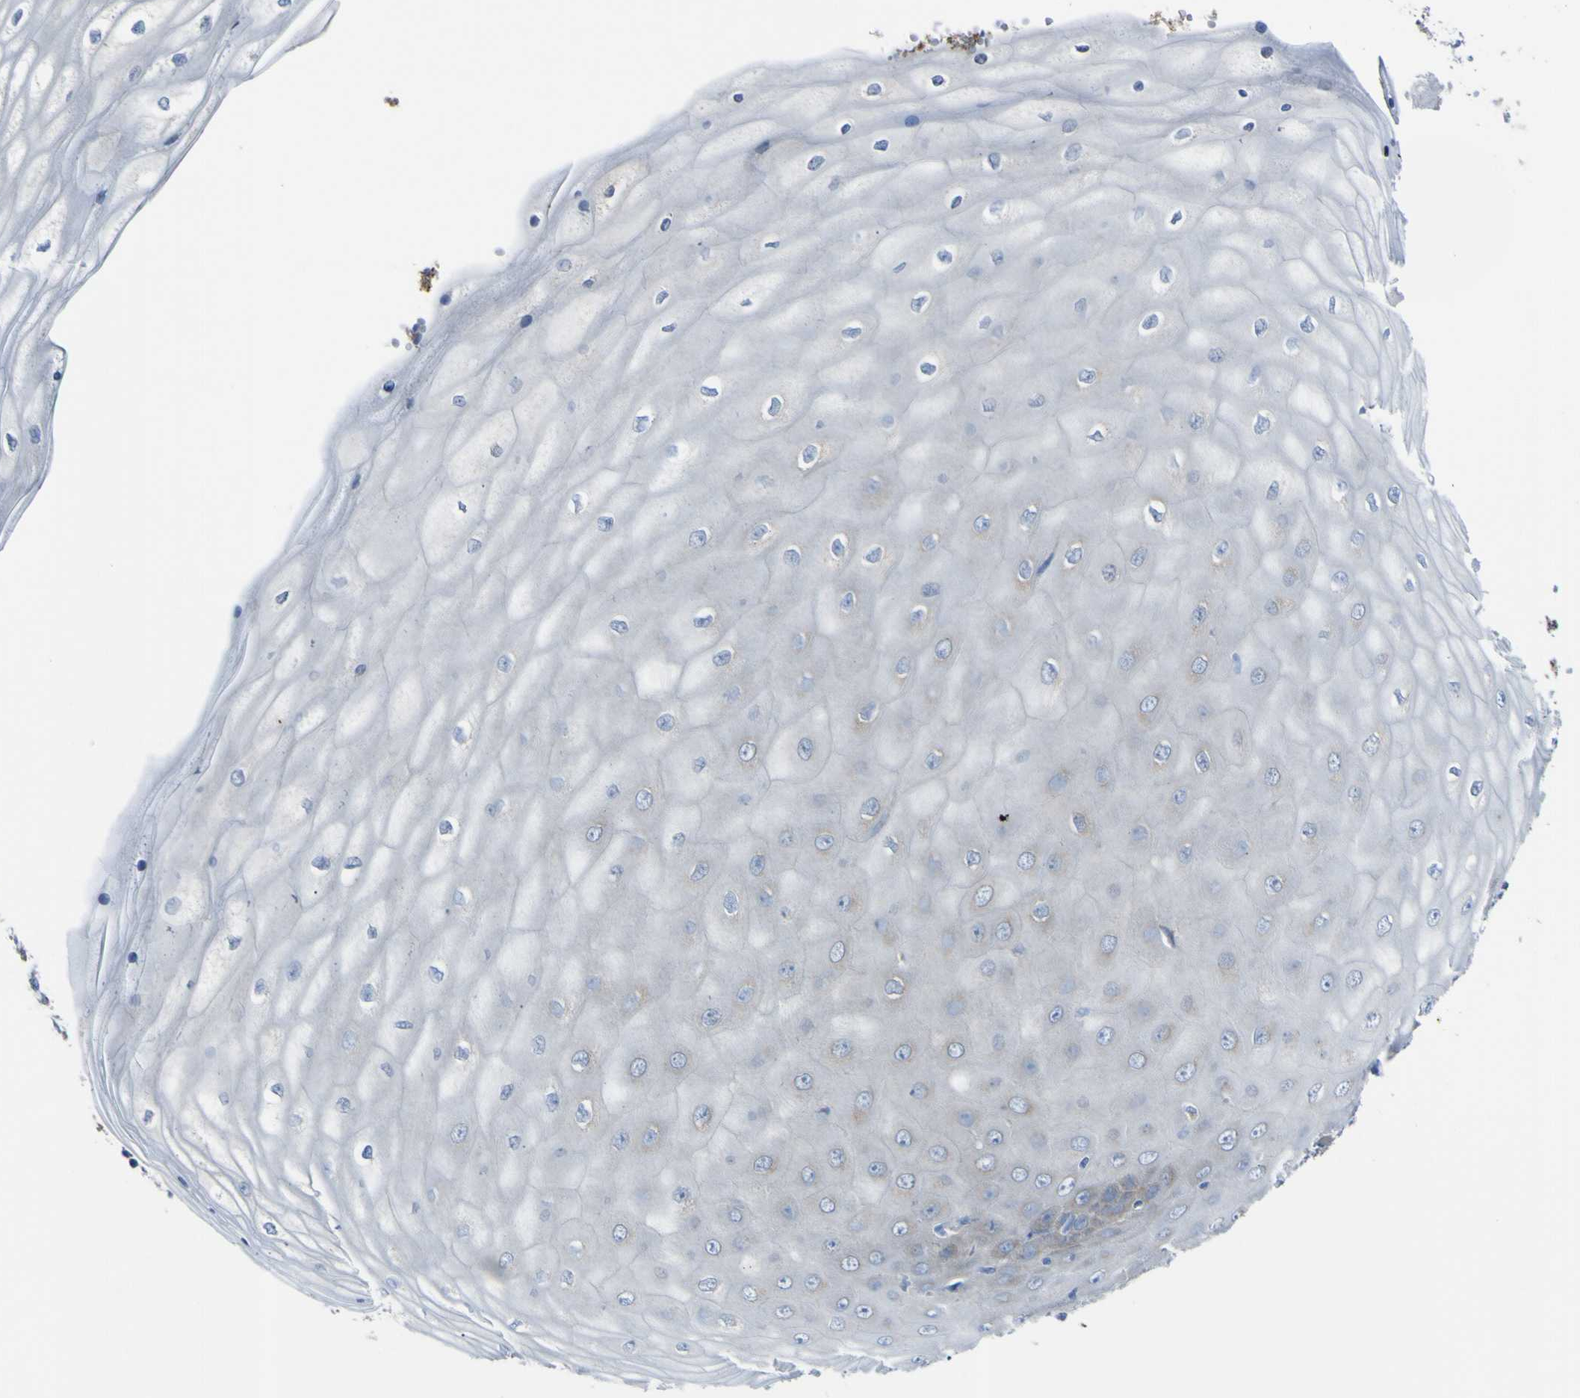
{"staining": {"intensity": "negative", "quantity": "none", "location": "none"}, "tissue": "cervical cancer", "cell_type": "Tumor cells", "image_type": "cancer", "snomed": [{"axis": "morphology", "description": "Squamous cell carcinoma, NOS"}, {"axis": "topography", "description": "Cervix"}], "caption": "A histopathology image of human cervical cancer (squamous cell carcinoma) is negative for staining in tumor cells.", "gene": "LRRN1", "patient": {"sex": "female", "age": 35}}